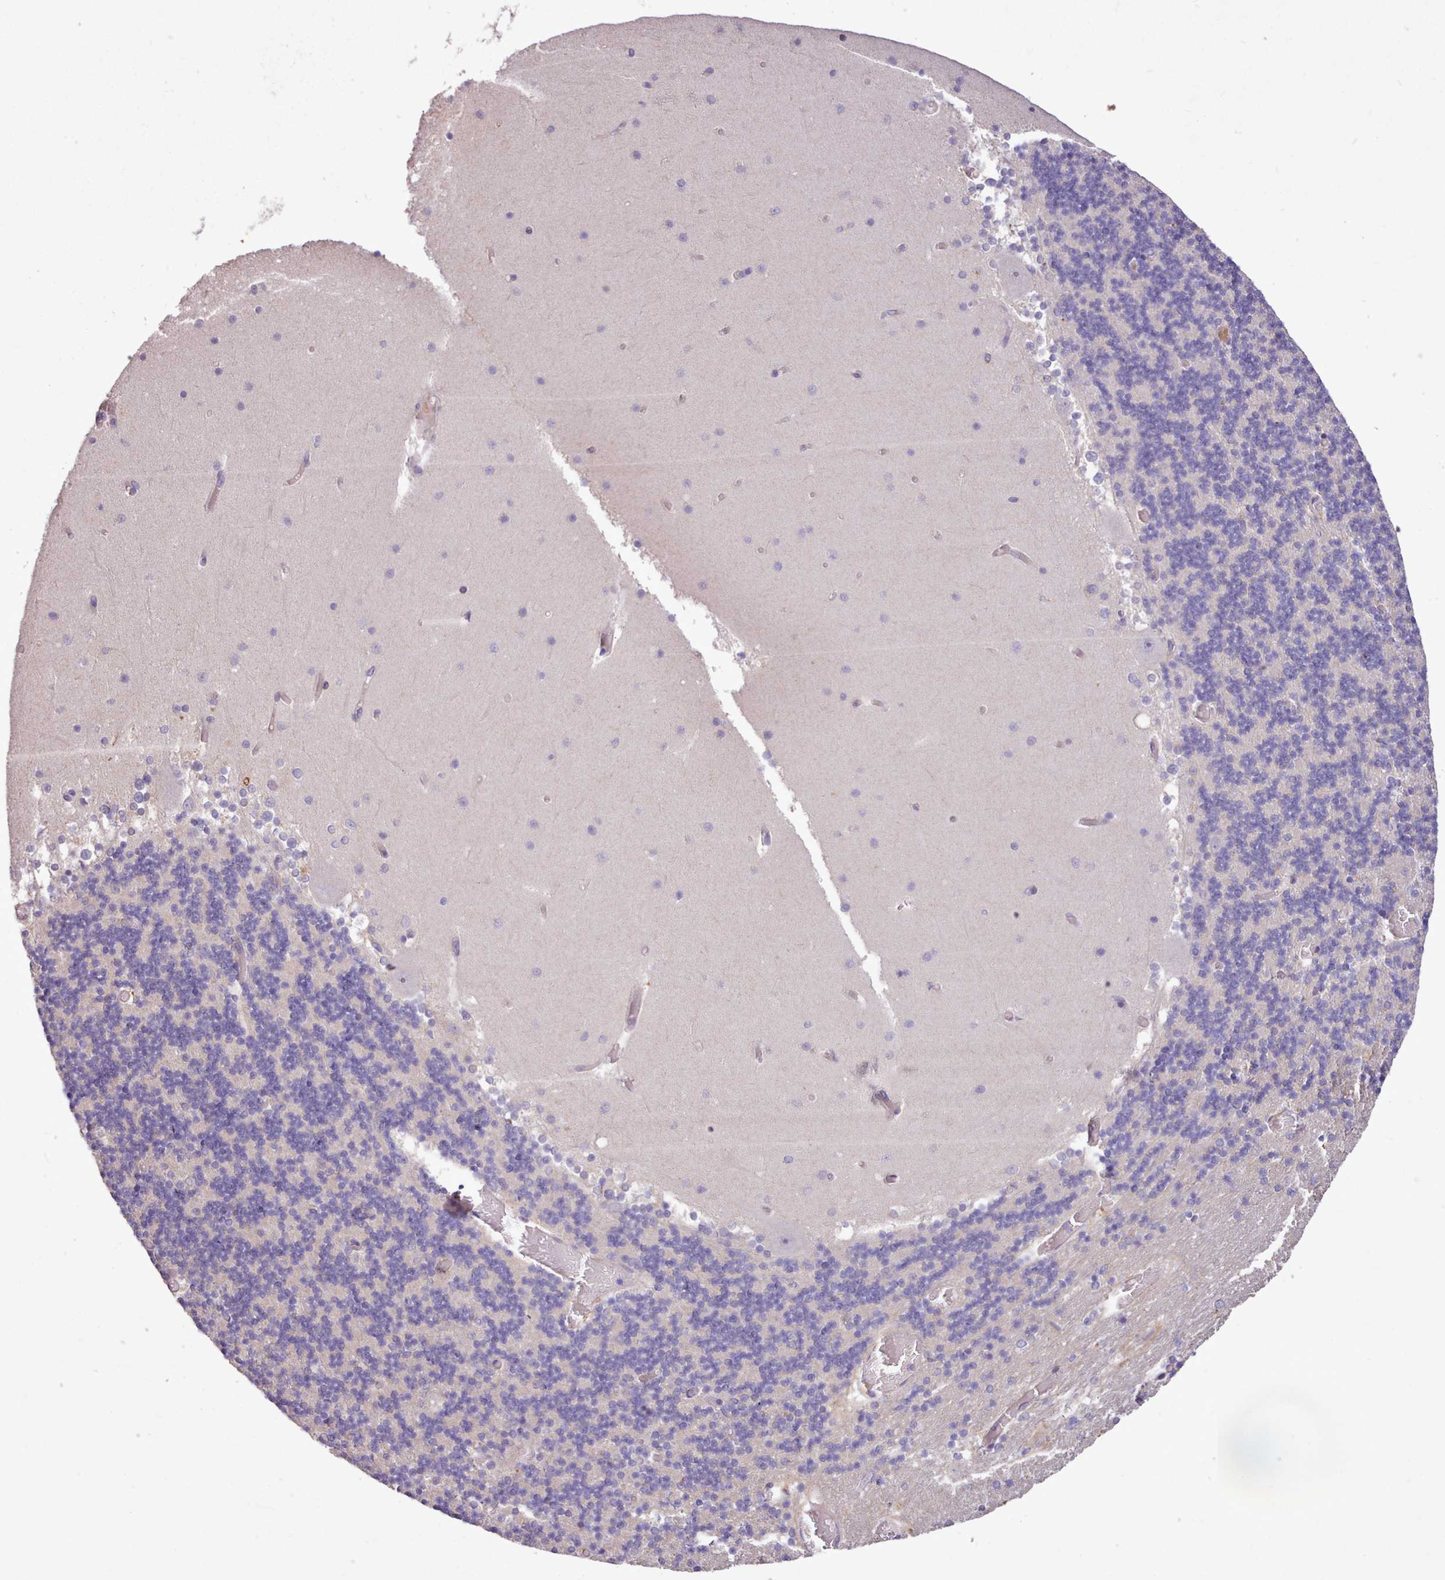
{"staining": {"intensity": "negative", "quantity": "none", "location": "none"}, "tissue": "cerebellum", "cell_type": "Cells in granular layer", "image_type": "normal", "snomed": [{"axis": "morphology", "description": "Normal tissue, NOS"}, {"axis": "topography", "description": "Cerebellum"}], "caption": "Human cerebellum stained for a protein using immunohistochemistry reveals no staining in cells in granular layer.", "gene": "ZNF607", "patient": {"sex": "female", "age": 28}}